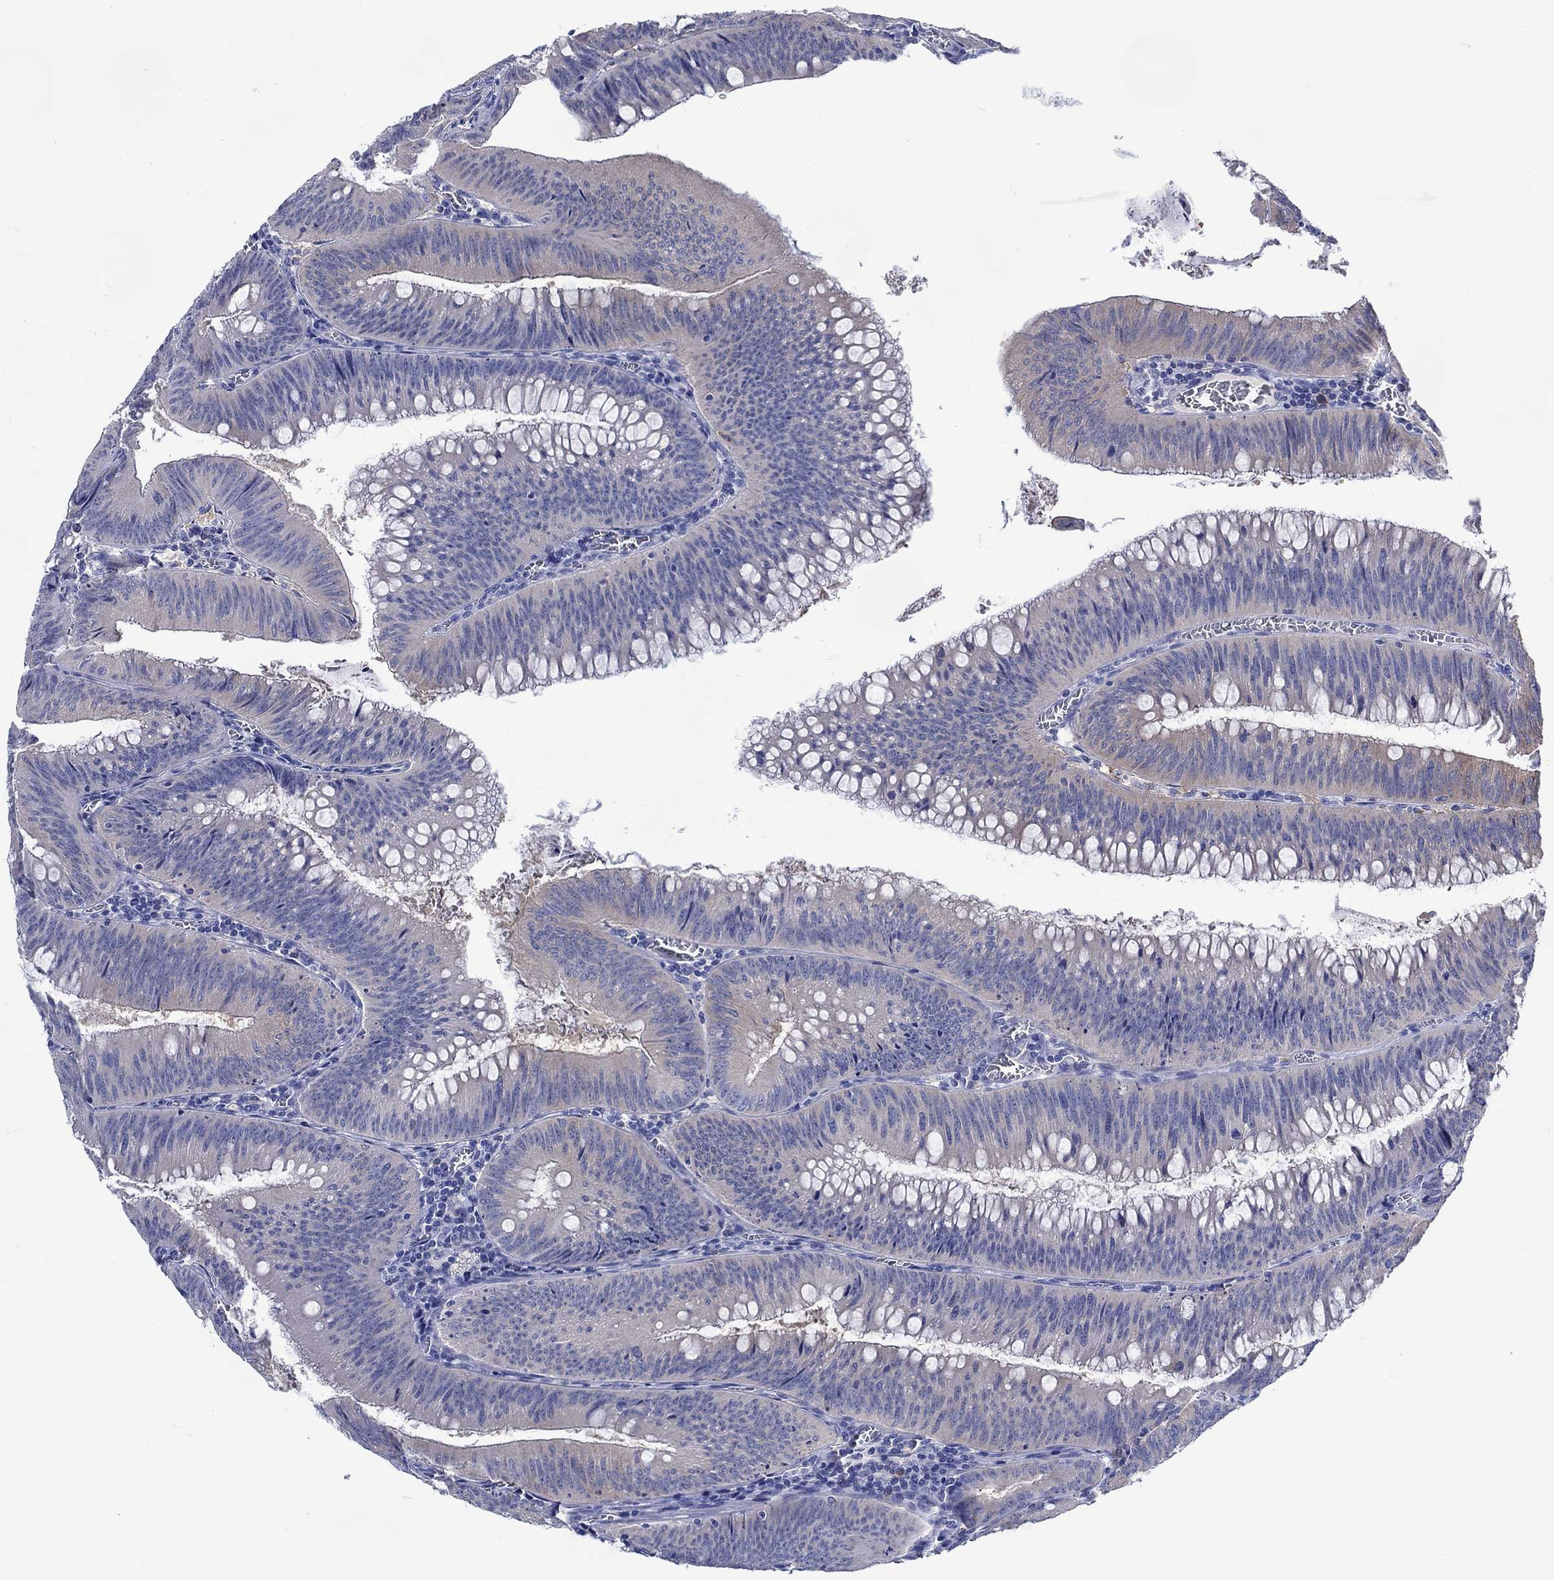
{"staining": {"intensity": "negative", "quantity": "none", "location": "none"}, "tissue": "colorectal cancer", "cell_type": "Tumor cells", "image_type": "cancer", "snomed": [{"axis": "morphology", "description": "Adenocarcinoma, NOS"}, {"axis": "topography", "description": "Rectum"}], "caption": "DAB (3,3'-diaminobenzidine) immunohistochemical staining of colorectal cancer exhibits no significant staining in tumor cells.", "gene": "TRIM16", "patient": {"sex": "female", "age": 72}}